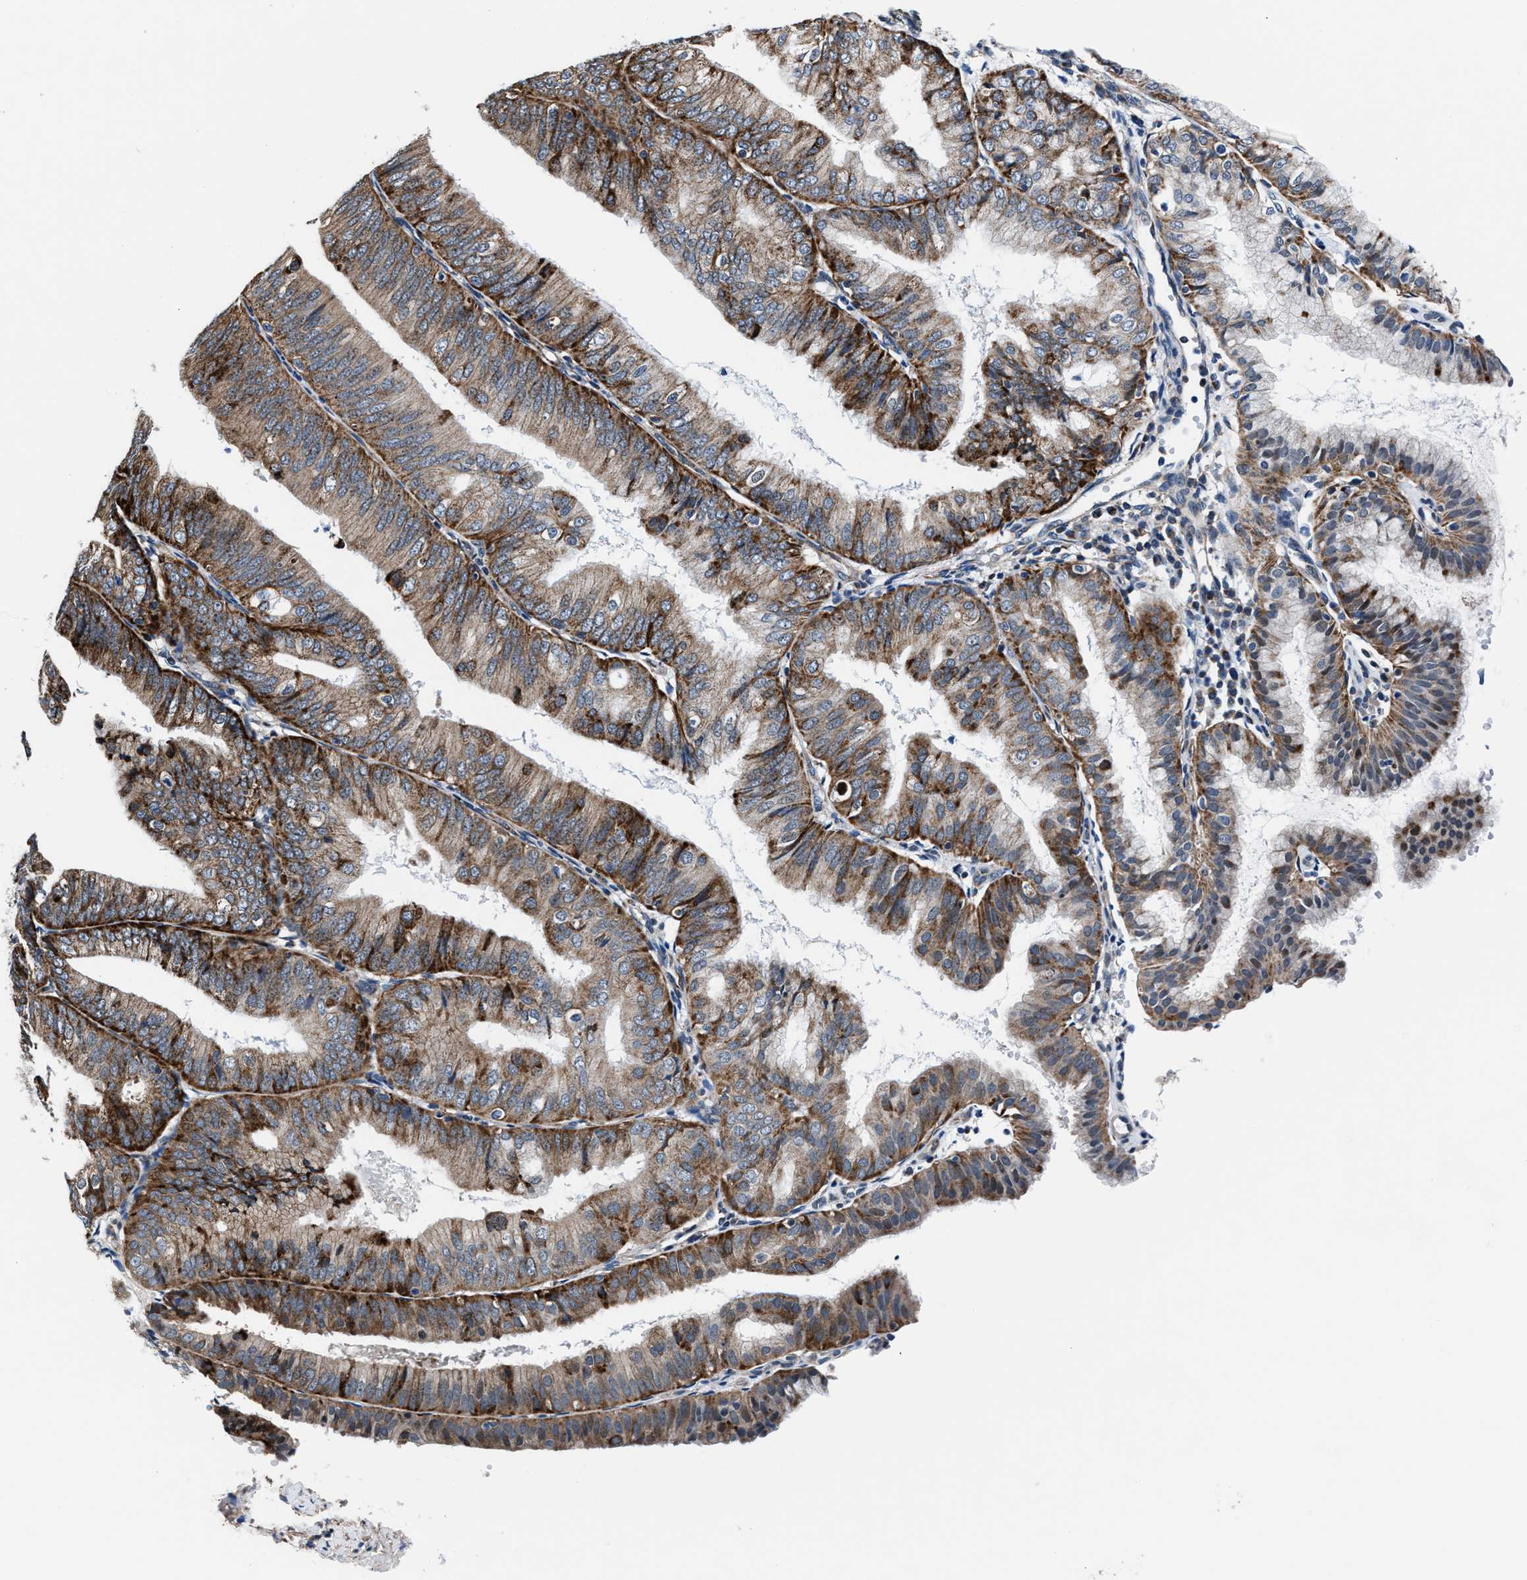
{"staining": {"intensity": "moderate", "quantity": ">75%", "location": "cytoplasmic/membranous"}, "tissue": "endometrial cancer", "cell_type": "Tumor cells", "image_type": "cancer", "snomed": [{"axis": "morphology", "description": "Adenocarcinoma, NOS"}, {"axis": "topography", "description": "Endometrium"}], "caption": "Protein expression analysis of human adenocarcinoma (endometrial) reveals moderate cytoplasmic/membranous staining in about >75% of tumor cells.", "gene": "NKTR", "patient": {"sex": "female", "age": 63}}